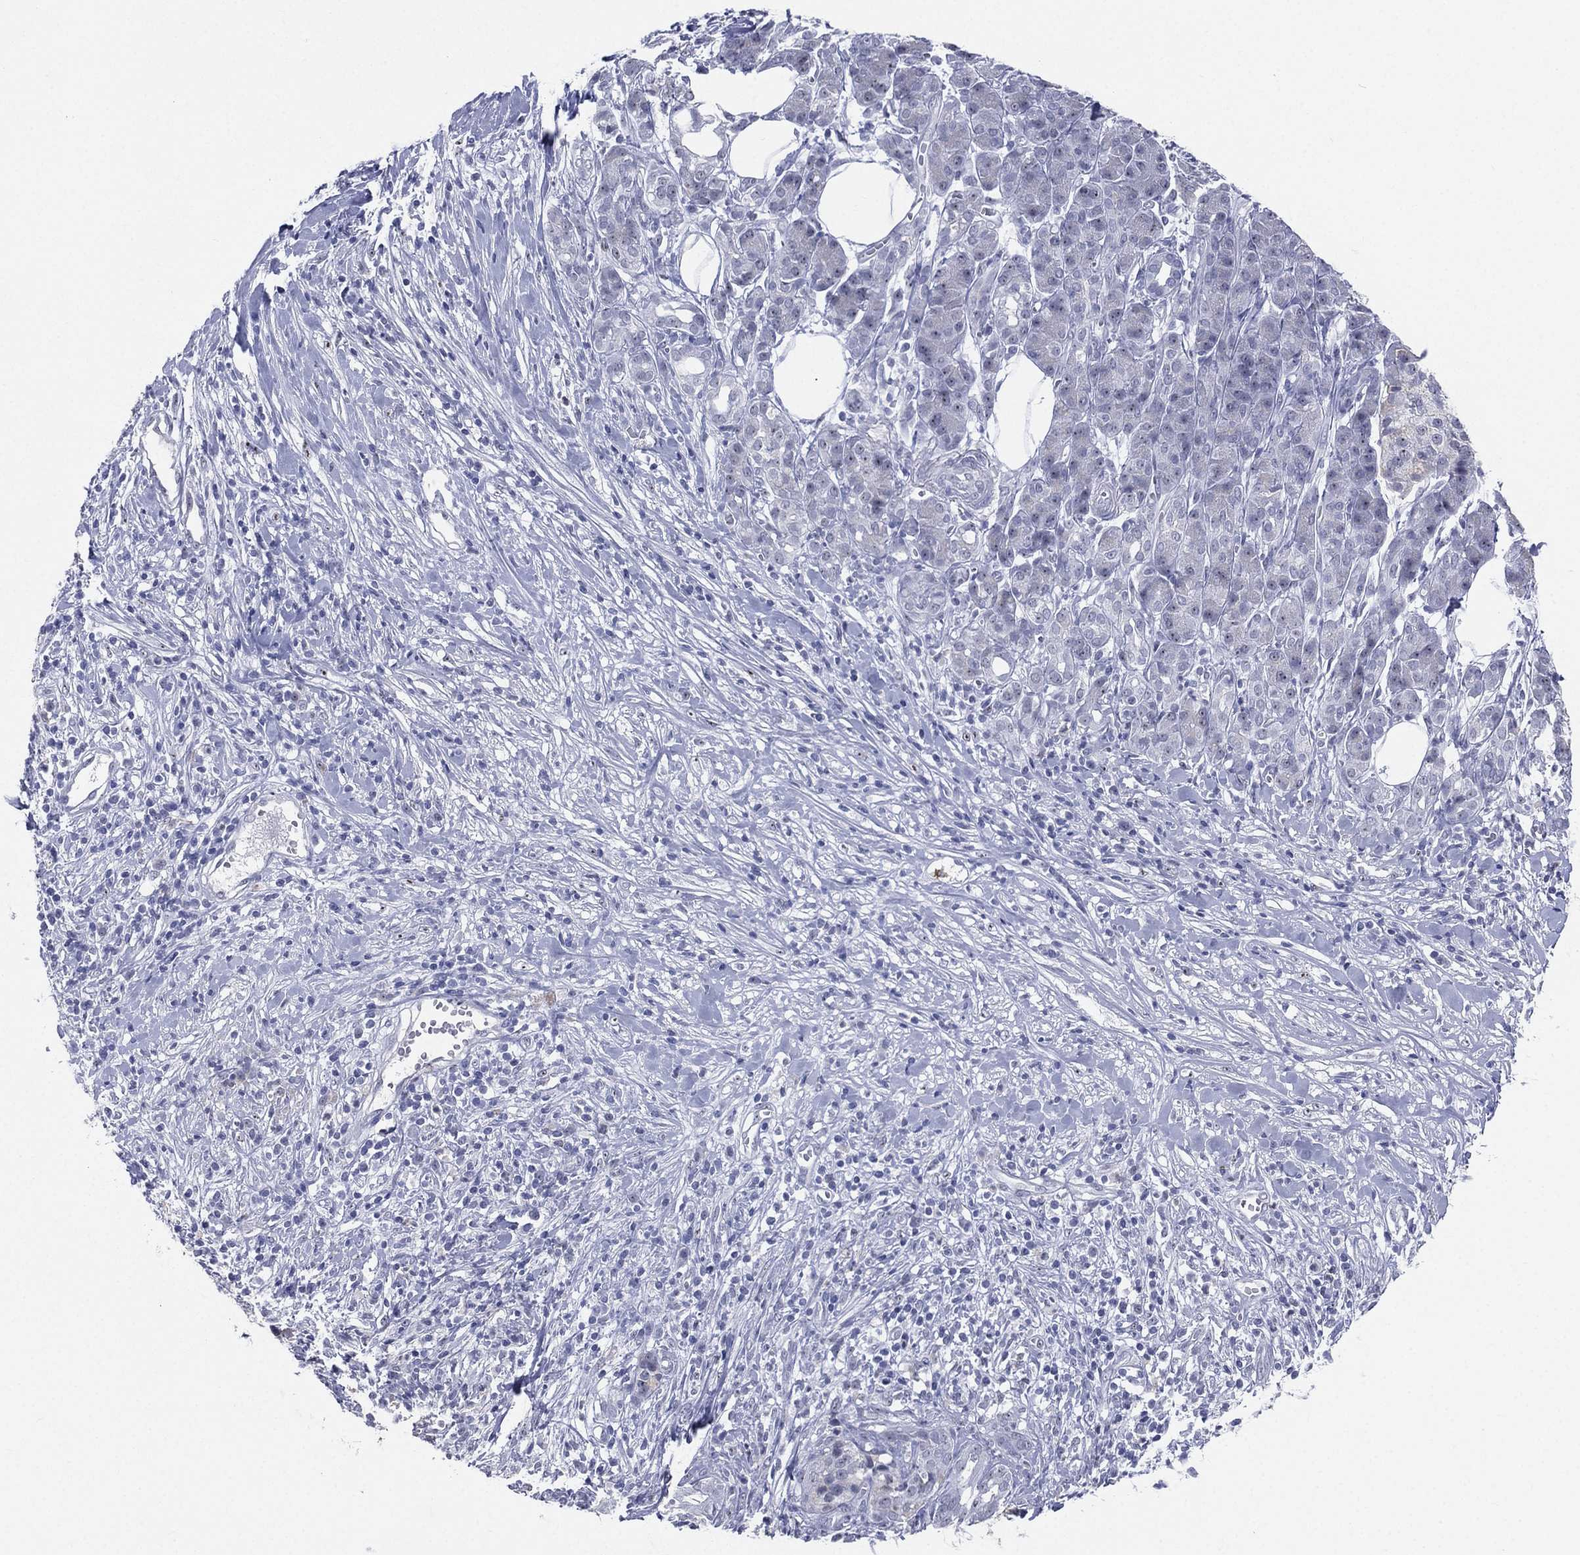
{"staining": {"intensity": "negative", "quantity": "none", "location": "none"}, "tissue": "pancreatic cancer", "cell_type": "Tumor cells", "image_type": "cancer", "snomed": [{"axis": "morphology", "description": "Adenocarcinoma, NOS"}, {"axis": "topography", "description": "Pancreas"}], "caption": "Tumor cells are negative for protein expression in human adenocarcinoma (pancreatic).", "gene": "CD22", "patient": {"sex": "male", "age": 61}}